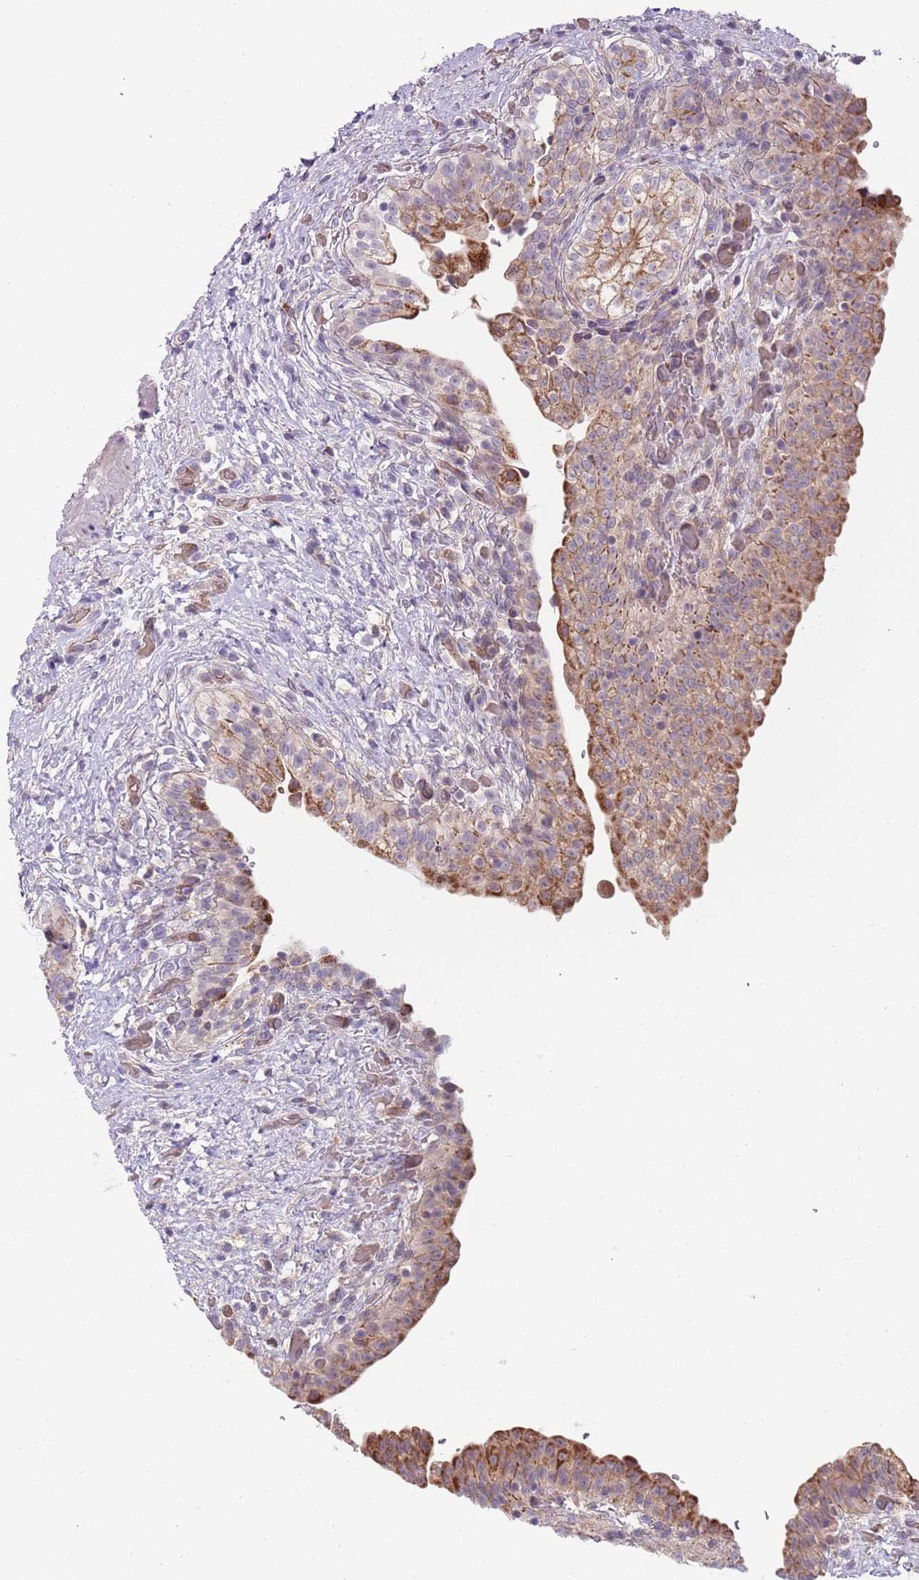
{"staining": {"intensity": "moderate", "quantity": ">75%", "location": "cytoplasmic/membranous"}, "tissue": "urinary bladder", "cell_type": "Urothelial cells", "image_type": "normal", "snomed": [{"axis": "morphology", "description": "Normal tissue, NOS"}, {"axis": "topography", "description": "Urinary bladder"}], "caption": "Urinary bladder stained with DAB immunohistochemistry (IHC) shows medium levels of moderate cytoplasmic/membranous positivity in about >75% of urothelial cells.", "gene": "VWCE", "patient": {"sex": "male", "age": 69}}